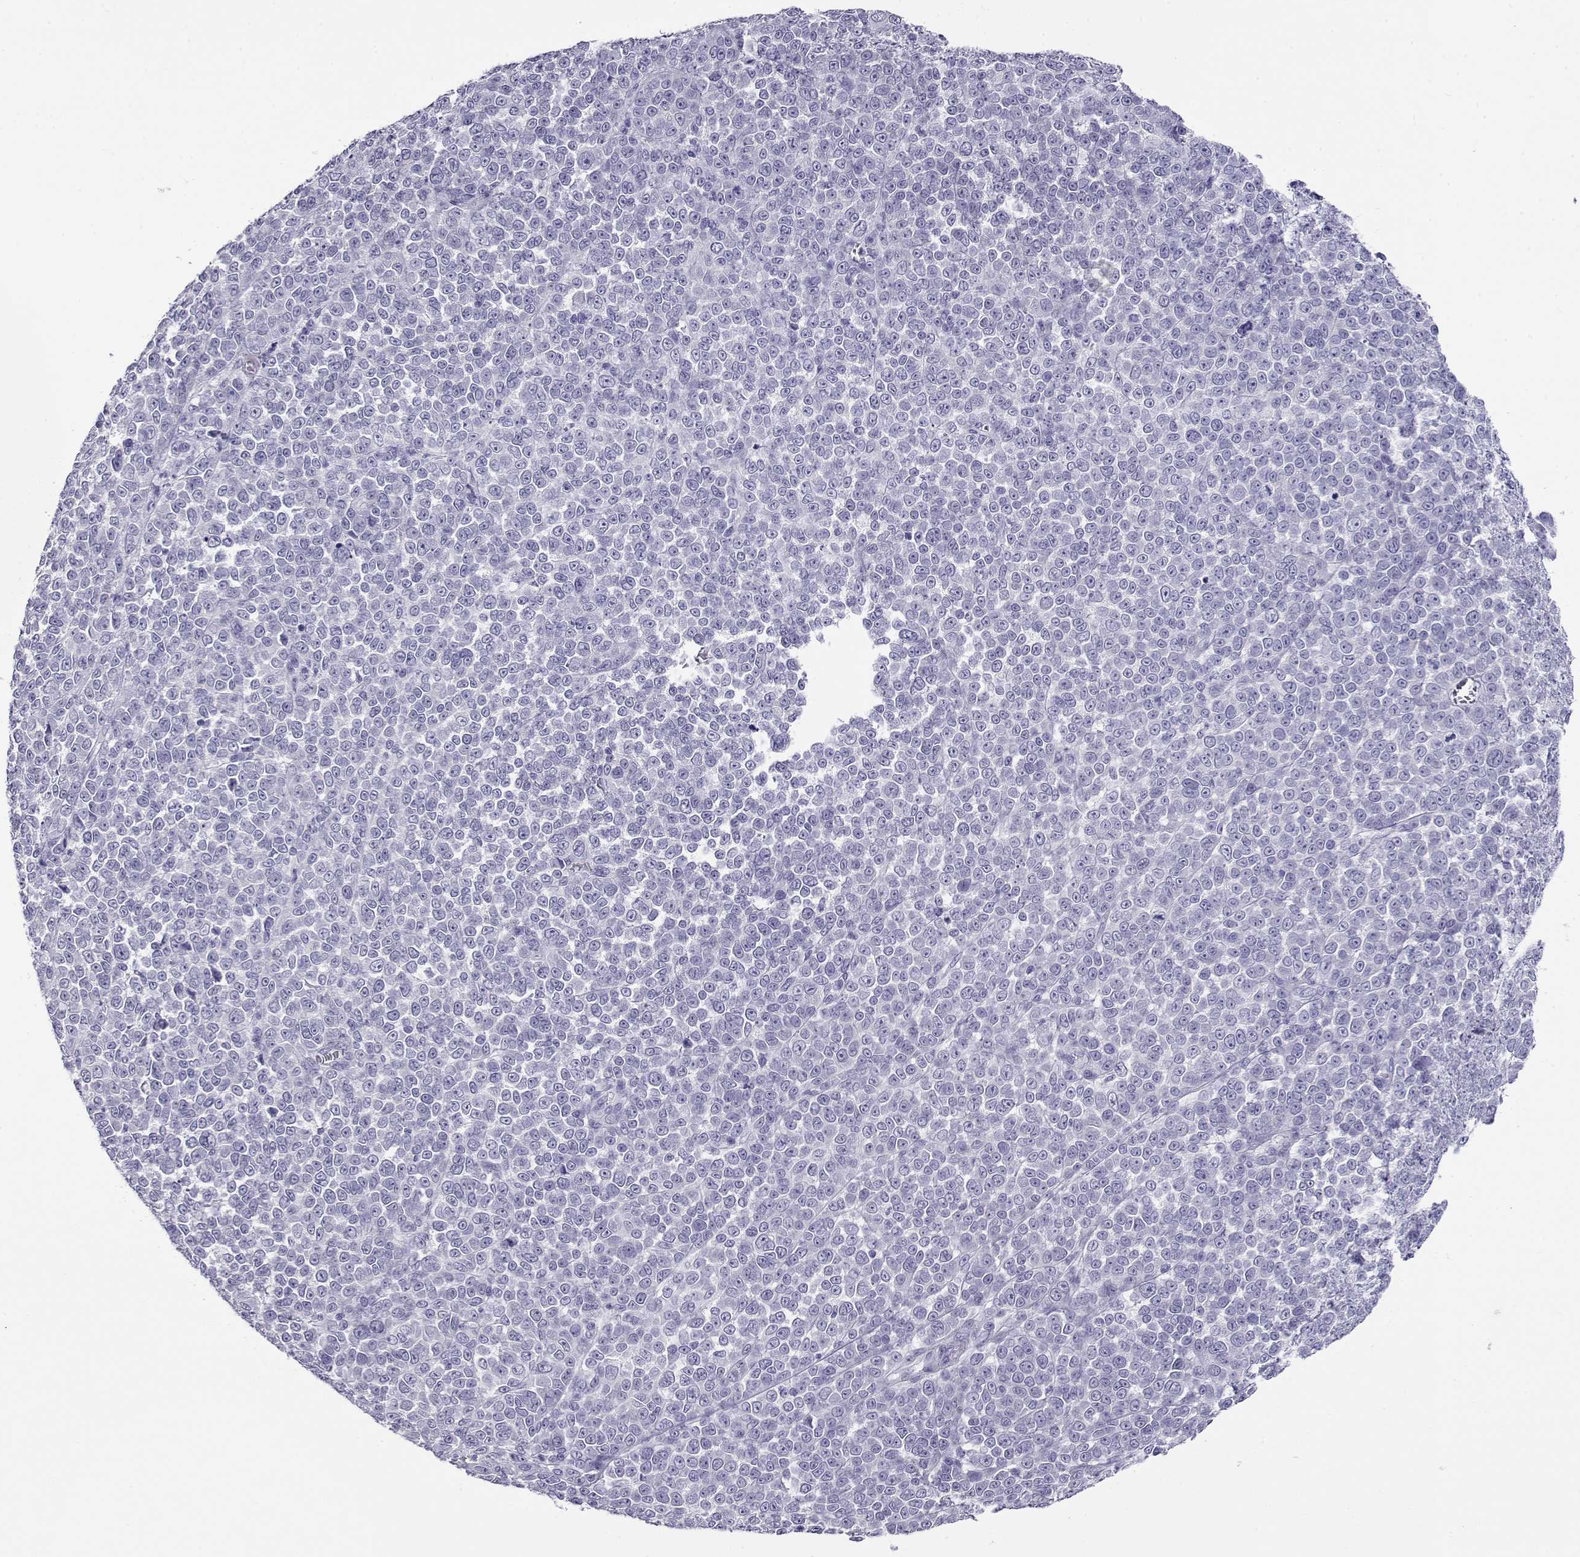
{"staining": {"intensity": "negative", "quantity": "none", "location": "none"}, "tissue": "melanoma", "cell_type": "Tumor cells", "image_type": "cancer", "snomed": [{"axis": "morphology", "description": "Malignant melanoma, NOS"}, {"axis": "topography", "description": "Skin"}], "caption": "This histopathology image is of malignant melanoma stained with immunohistochemistry to label a protein in brown with the nuclei are counter-stained blue. There is no expression in tumor cells.", "gene": "CABS1", "patient": {"sex": "female", "age": 95}}